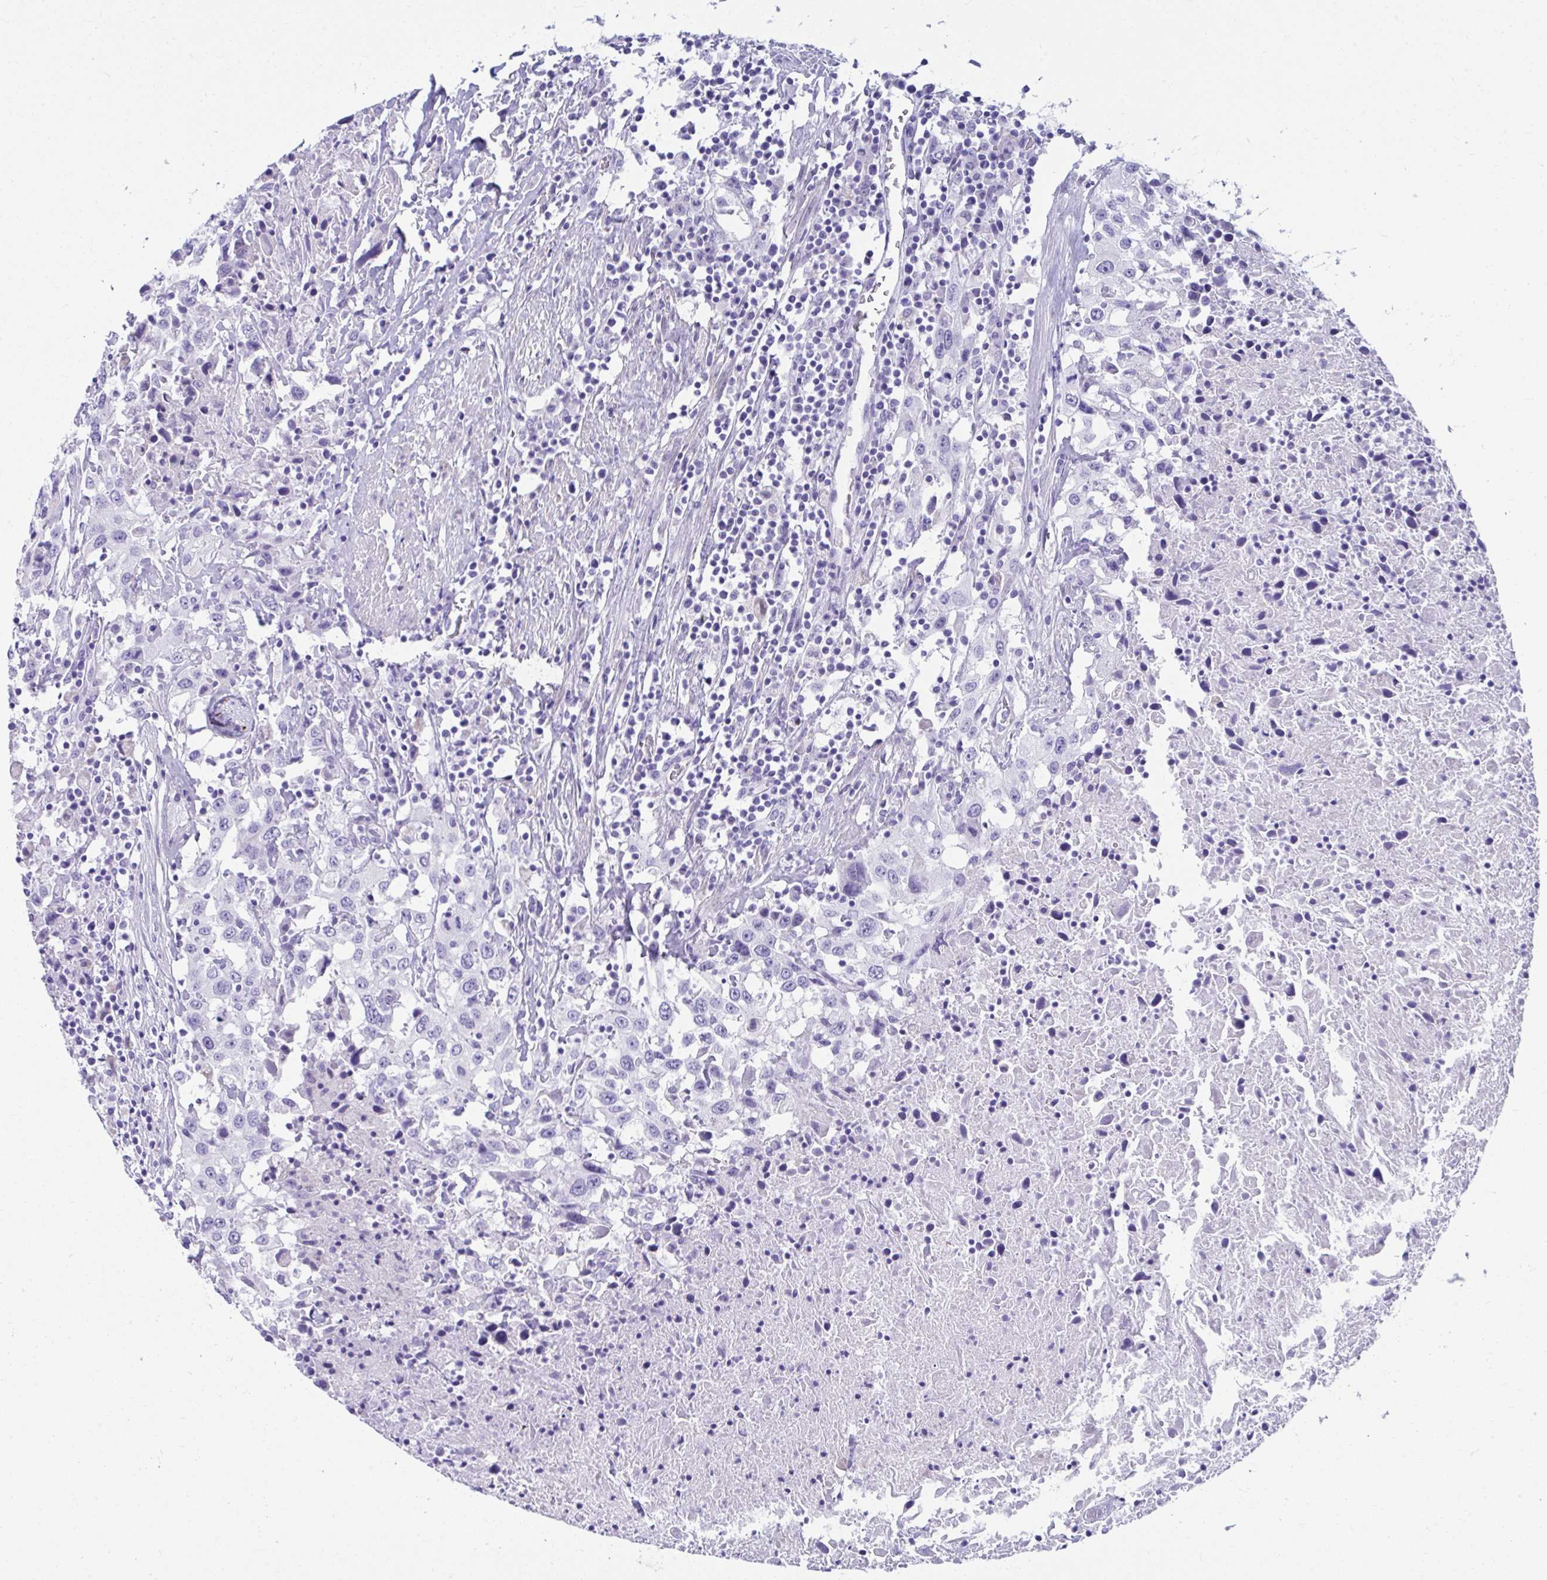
{"staining": {"intensity": "negative", "quantity": "none", "location": "none"}, "tissue": "urothelial cancer", "cell_type": "Tumor cells", "image_type": "cancer", "snomed": [{"axis": "morphology", "description": "Urothelial carcinoma, High grade"}, {"axis": "topography", "description": "Urinary bladder"}], "caption": "High-grade urothelial carcinoma was stained to show a protein in brown. There is no significant staining in tumor cells.", "gene": "ISL1", "patient": {"sex": "male", "age": 61}}